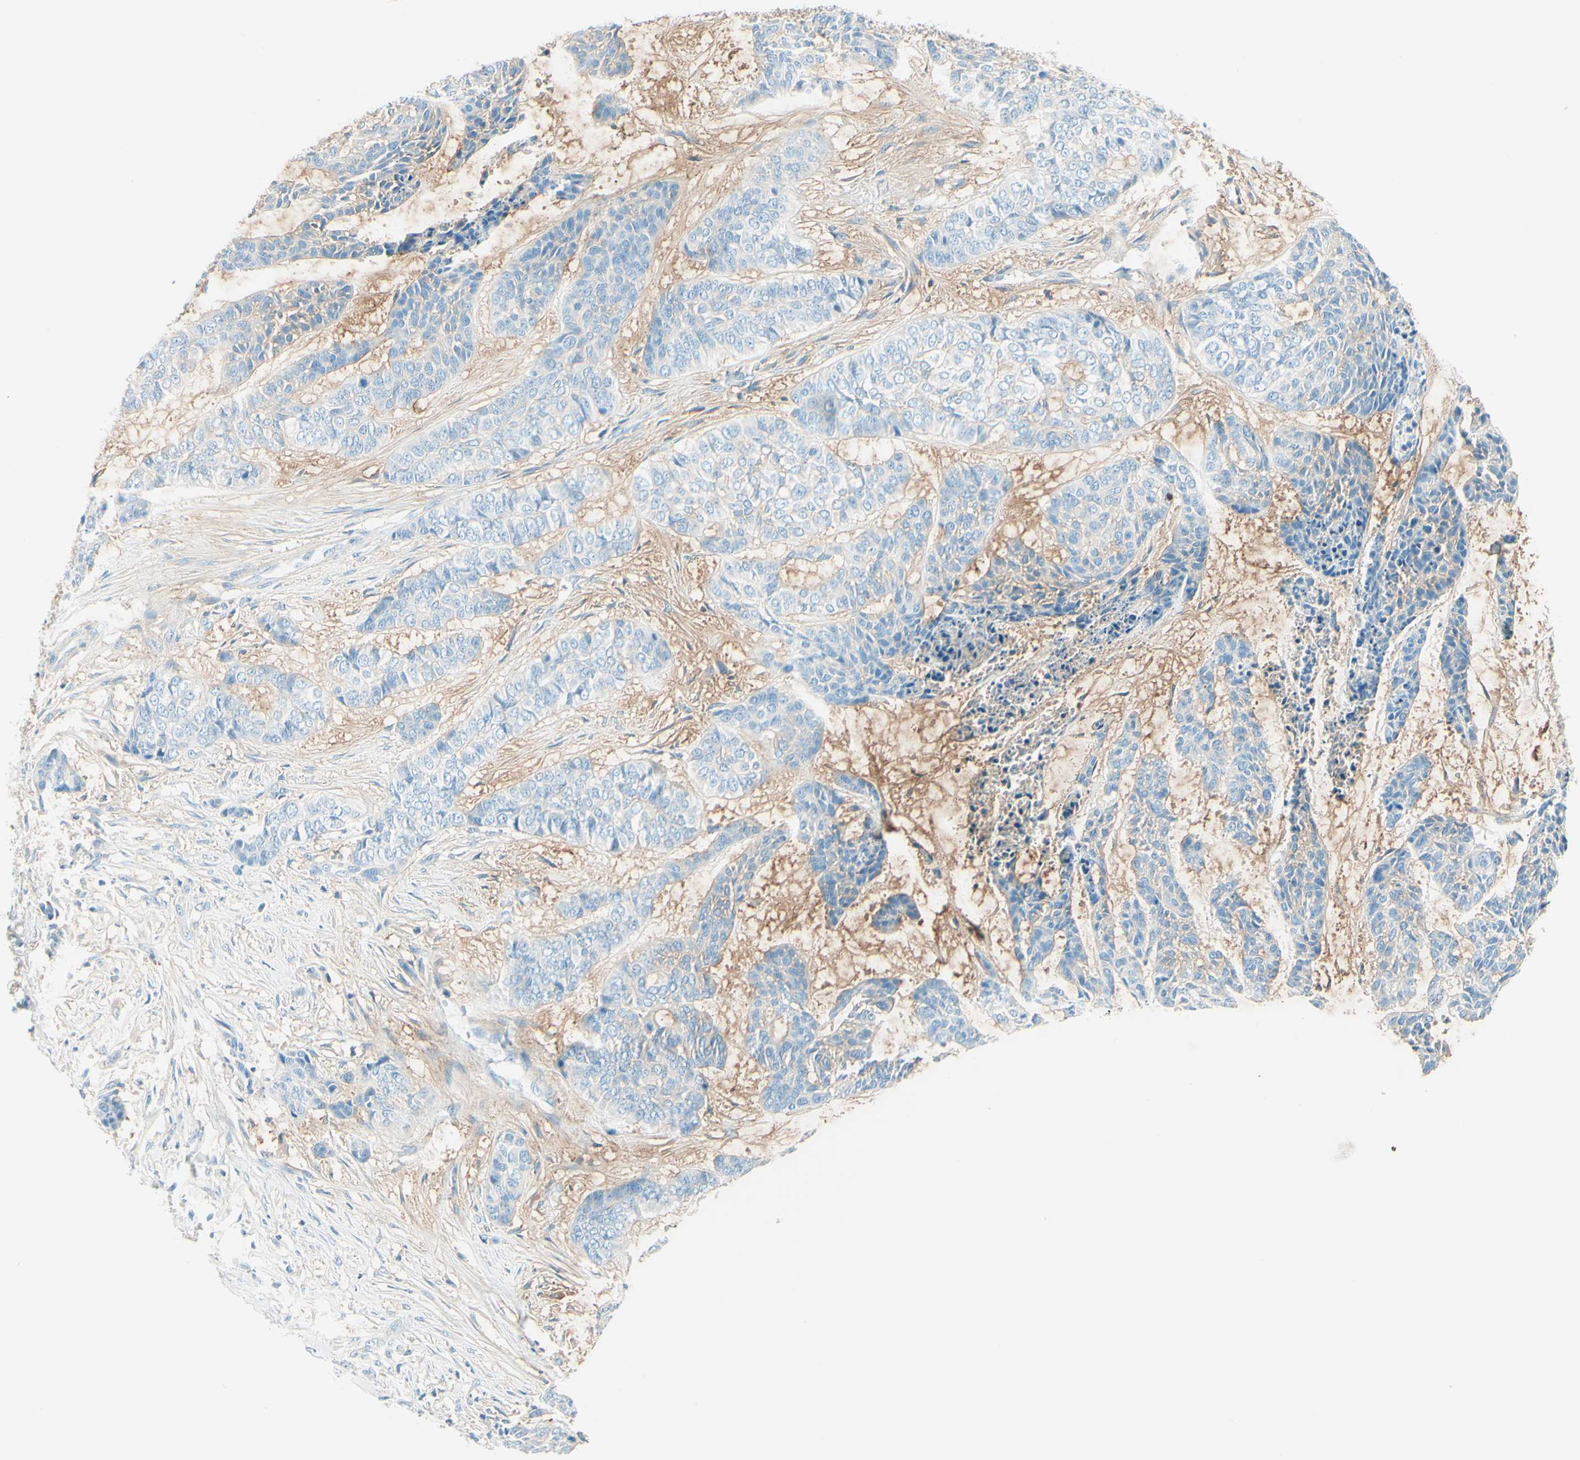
{"staining": {"intensity": "negative", "quantity": "none", "location": "none"}, "tissue": "skin cancer", "cell_type": "Tumor cells", "image_type": "cancer", "snomed": [{"axis": "morphology", "description": "Basal cell carcinoma"}, {"axis": "topography", "description": "Skin"}], "caption": "Micrograph shows no protein staining in tumor cells of skin cancer (basal cell carcinoma) tissue.", "gene": "NCBP2L", "patient": {"sex": "female", "age": 64}}